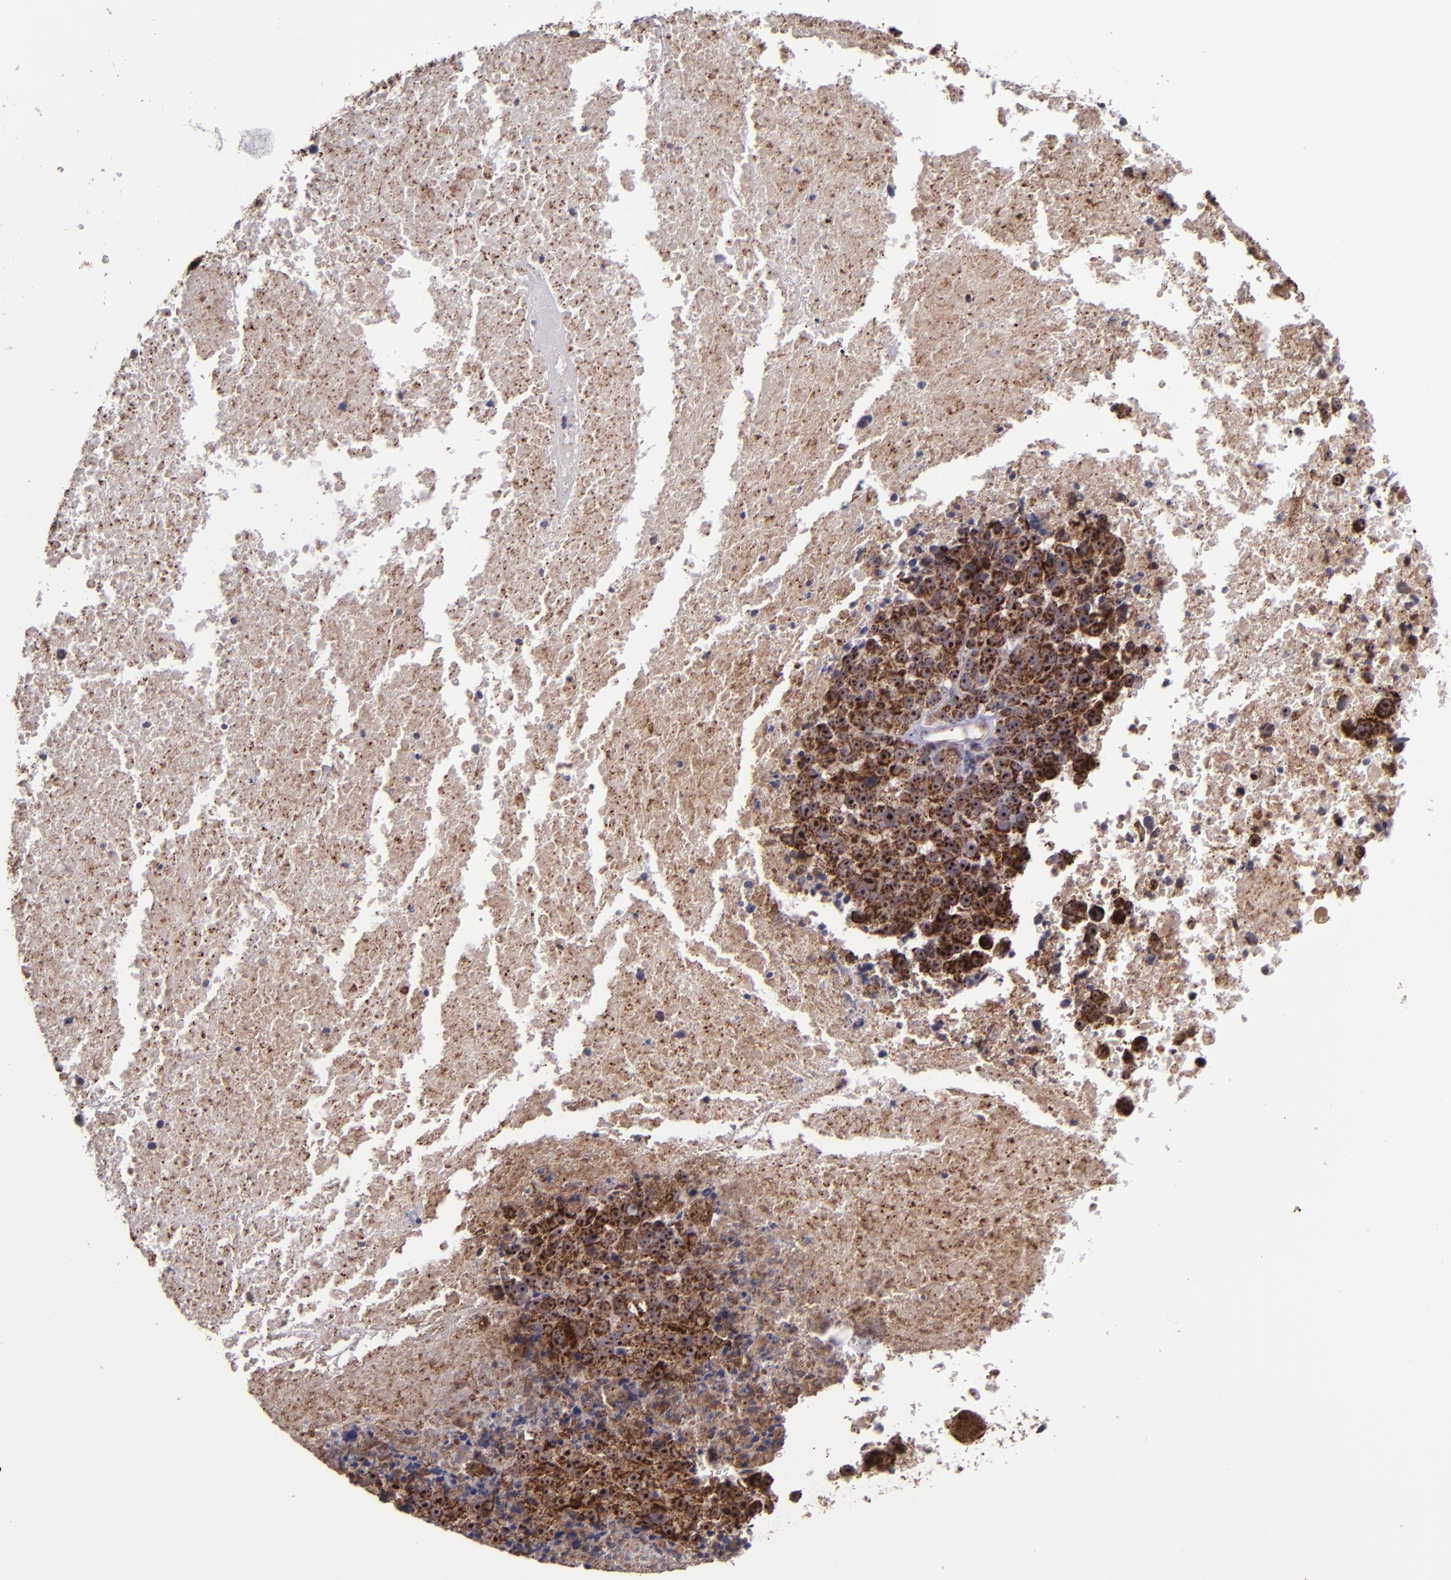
{"staining": {"intensity": "strong", "quantity": ">75%", "location": "cytoplasmic/membranous,nuclear"}, "tissue": "melanoma", "cell_type": "Tumor cells", "image_type": "cancer", "snomed": [{"axis": "morphology", "description": "Malignant melanoma, Metastatic site"}, {"axis": "topography", "description": "Cerebral cortex"}], "caption": "Human melanoma stained with a protein marker demonstrates strong staining in tumor cells.", "gene": "LONP1", "patient": {"sex": "female", "age": 52}}